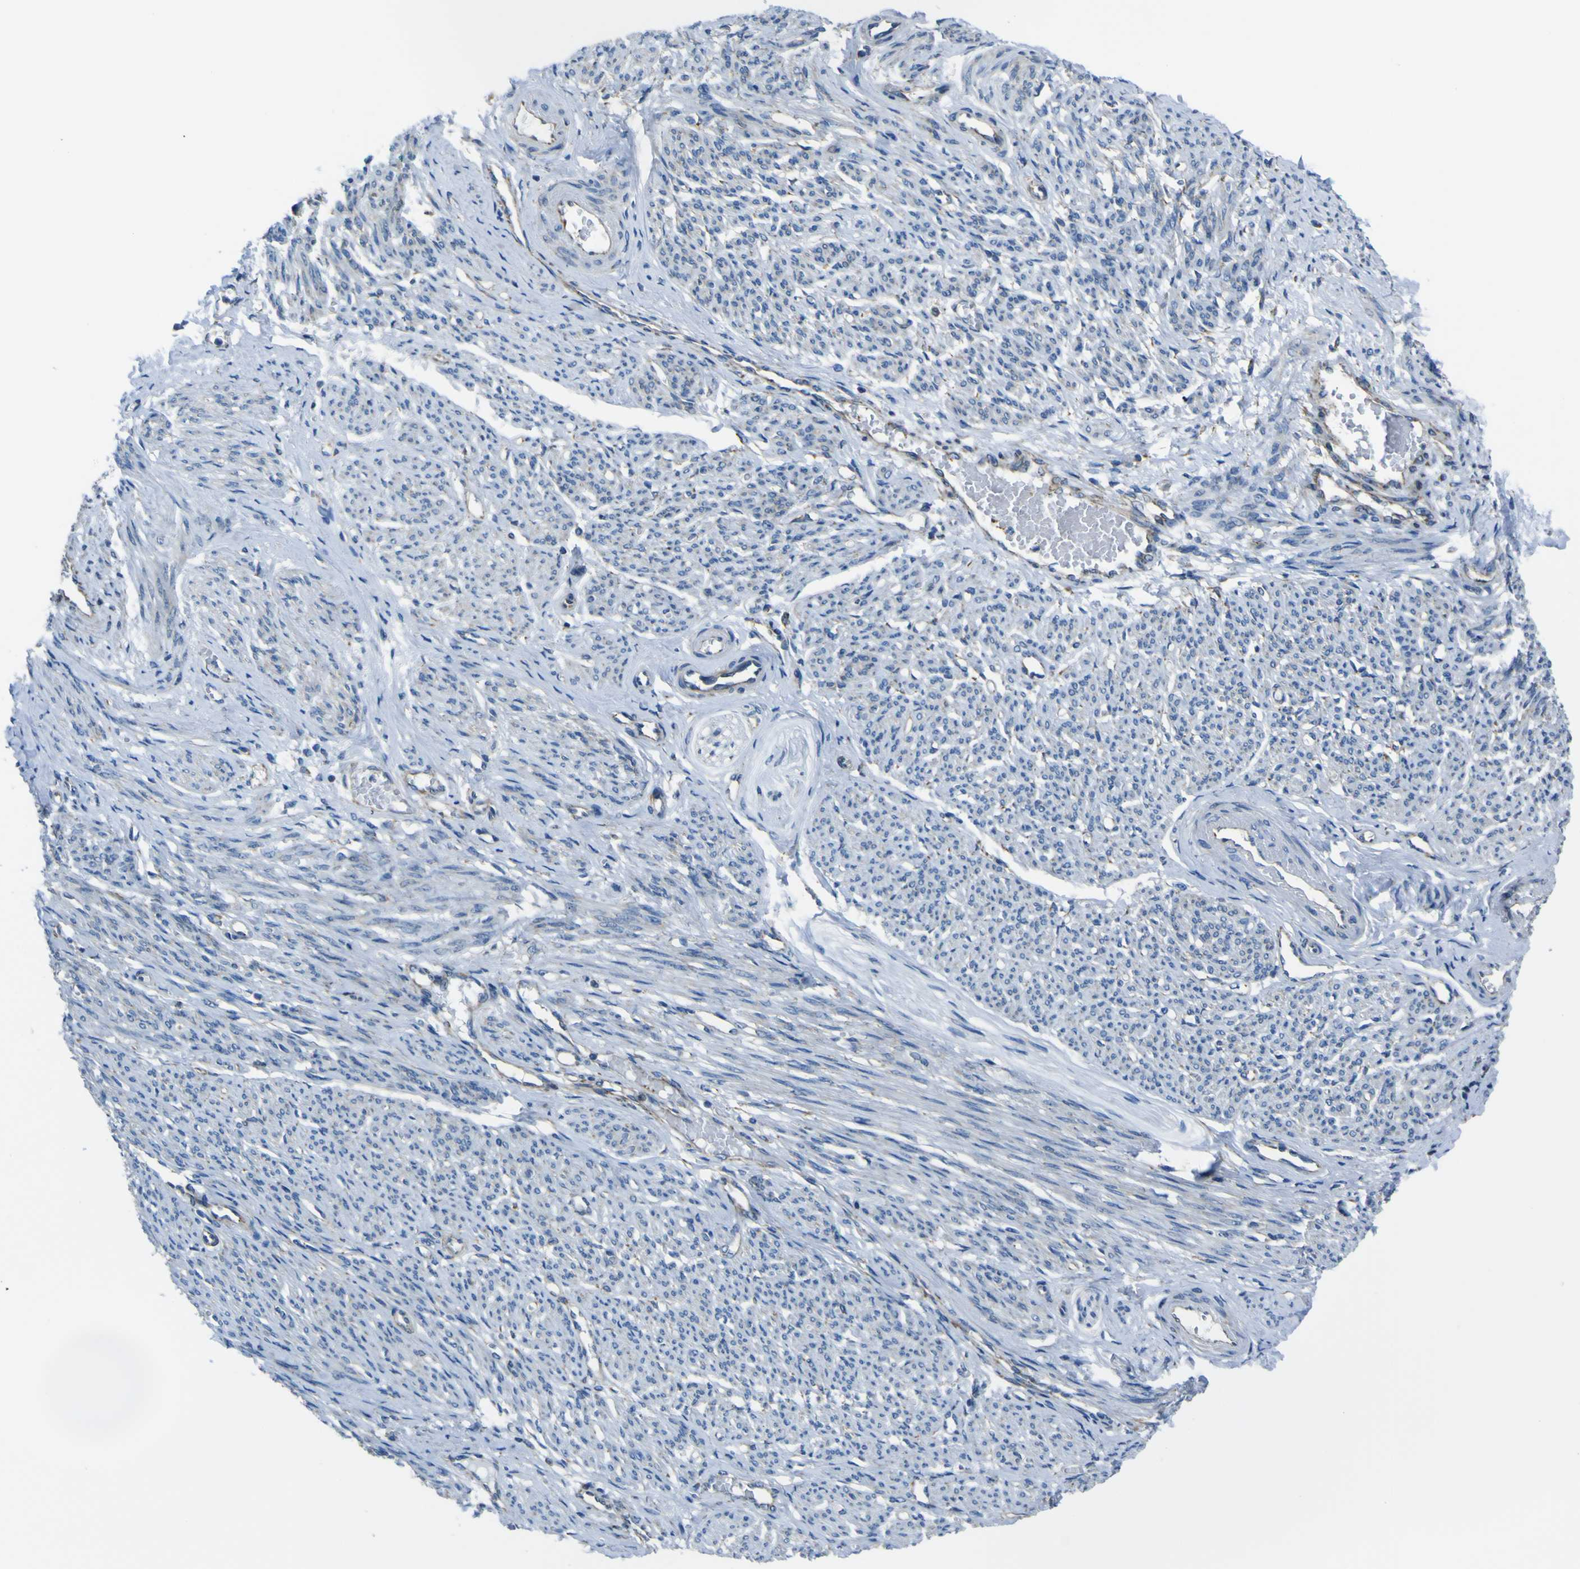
{"staining": {"intensity": "negative", "quantity": "none", "location": "none"}, "tissue": "smooth muscle", "cell_type": "Smooth muscle cells", "image_type": "normal", "snomed": [{"axis": "morphology", "description": "Normal tissue, NOS"}, {"axis": "topography", "description": "Smooth muscle"}], "caption": "Immunohistochemistry (IHC) of normal smooth muscle shows no expression in smooth muscle cells.", "gene": "STIM1", "patient": {"sex": "female", "age": 65}}